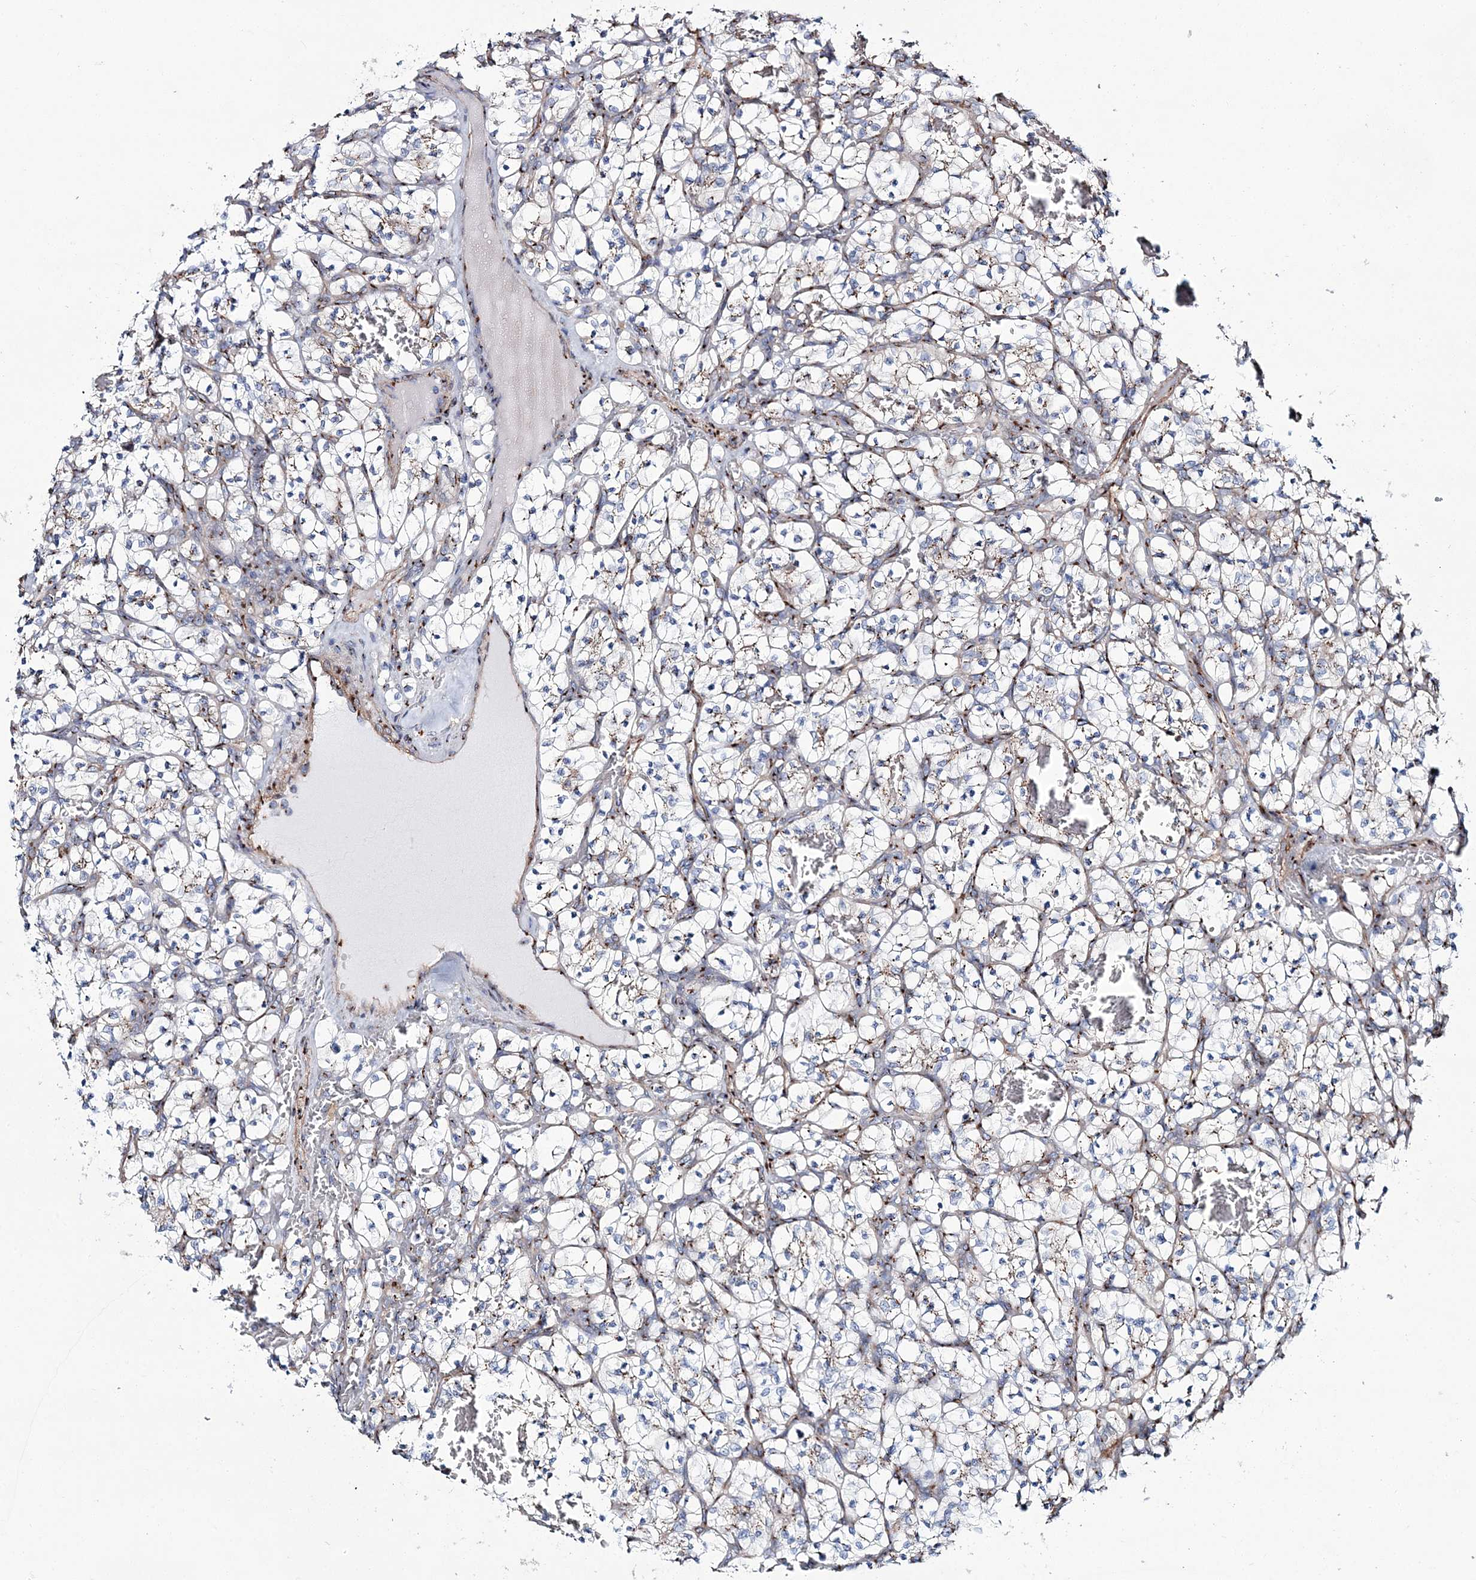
{"staining": {"intensity": "moderate", "quantity": "25%-75%", "location": "cytoplasmic/membranous"}, "tissue": "renal cancer", "cell_type": "Tumor cells", "image_type": "cancer", "snomed": [{"axis": "morphology", "description": "Adenocarcinoma, NOS"}, {"axis": "topography", "description": "Kidney"}], "caption": "Protein analysis of adenocarcinoma (renal) tissue displays moderate cytoplasmic/membranous expression in about 25%-75% of tumor cells.", "gene": "MAN1A2", "patient": {"sex": "female", "age": 57}}